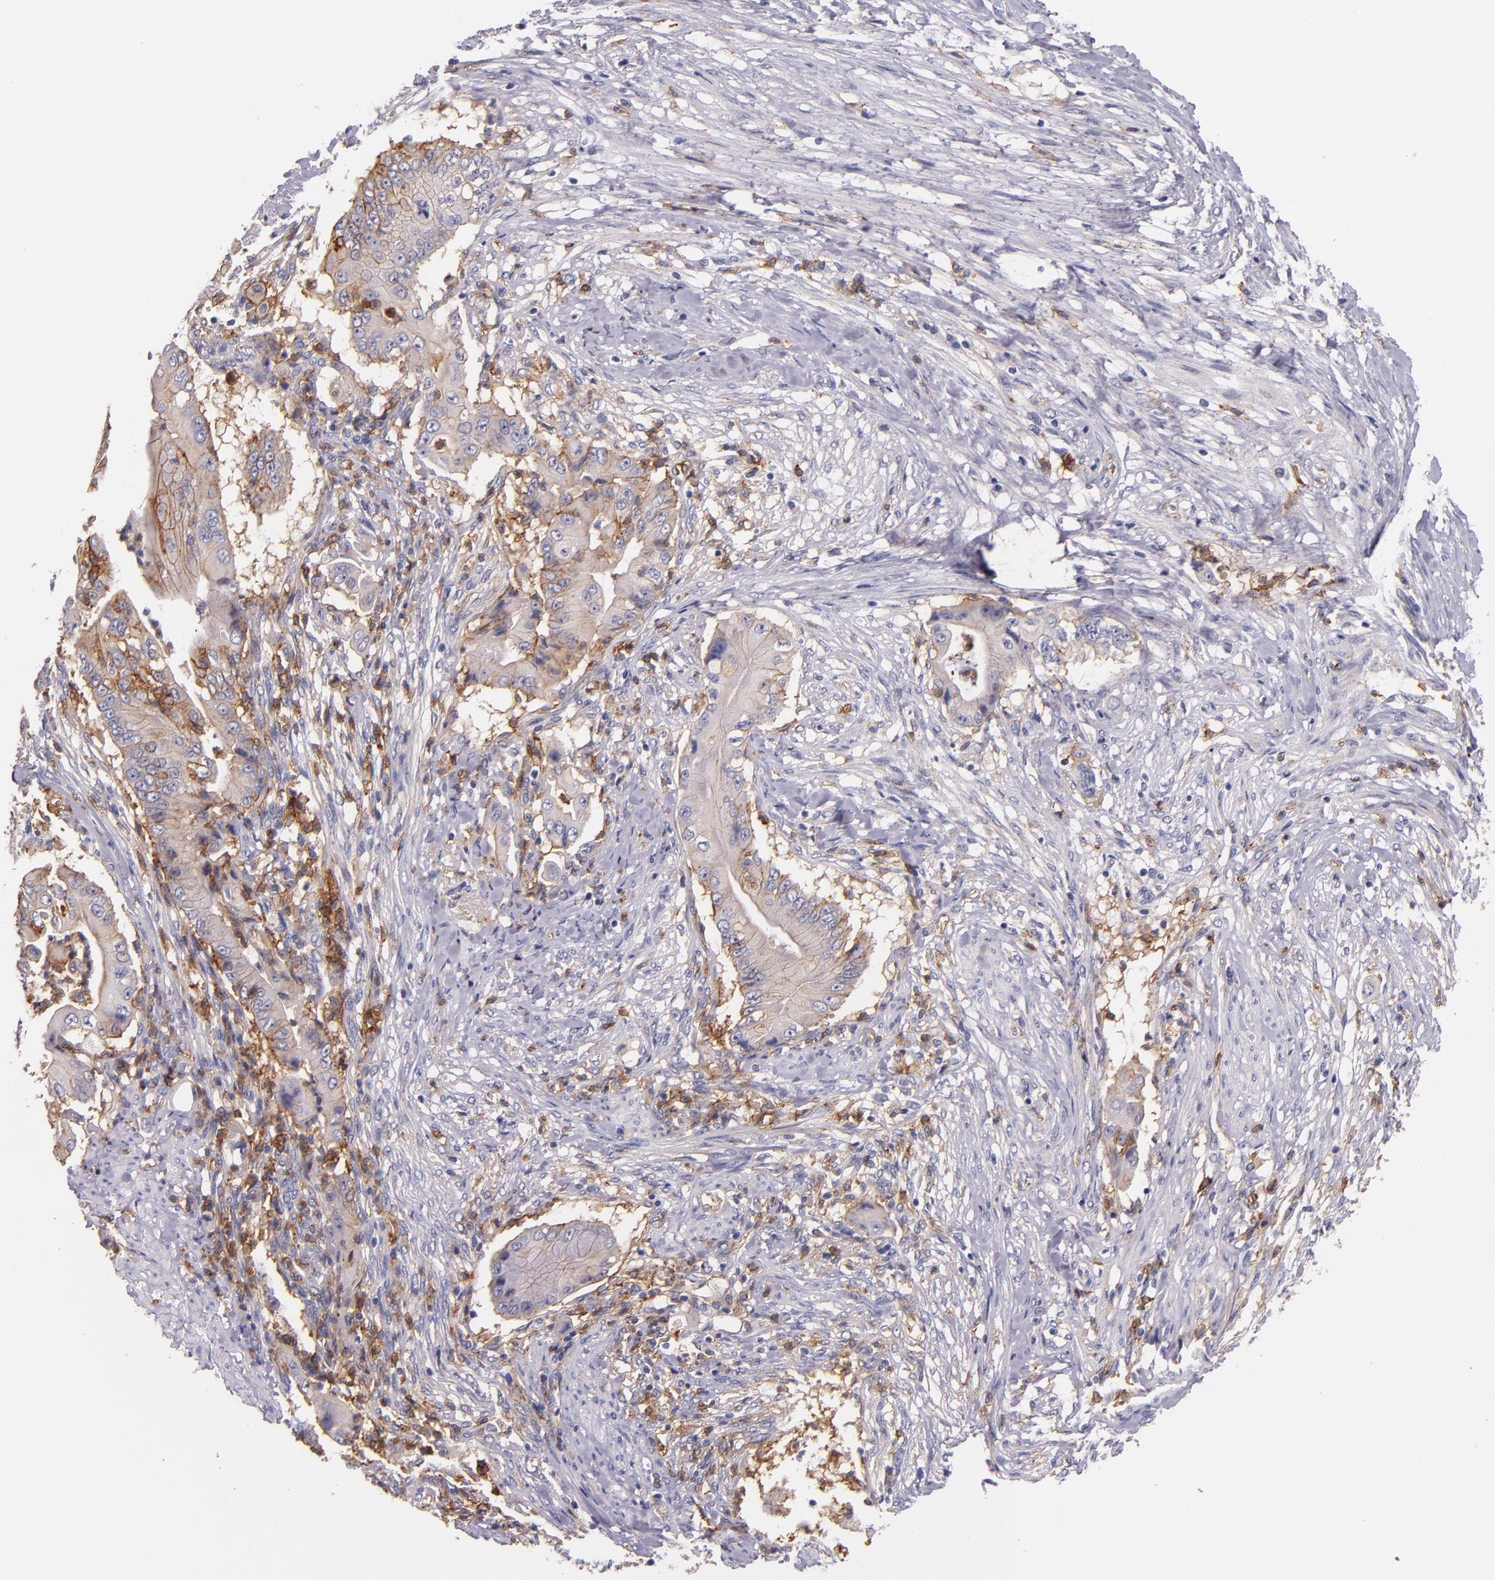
{"staining": {"intensity": "moderate", "quantity": "25%-75%", "location": "cytoplasmic/membranous"}, "tissue": "pancreatic cancer", "cell_type": "Tumor cells", "image_type": "cancer", "snomed": [{"axis": "morphology", "description": "Adenocarcinoma, NOS"}, {"axis": "topography", "description": "Pancreas"}], "caption": "A medium amount of moderate cytoplasmic/membranous positivity is present in approximately 25%-75% of tumor cells in adenocarcinoma (pancreatic) tissue.", "gene": "C5AR1", "patient": {"sex": "male", "age": 62}}